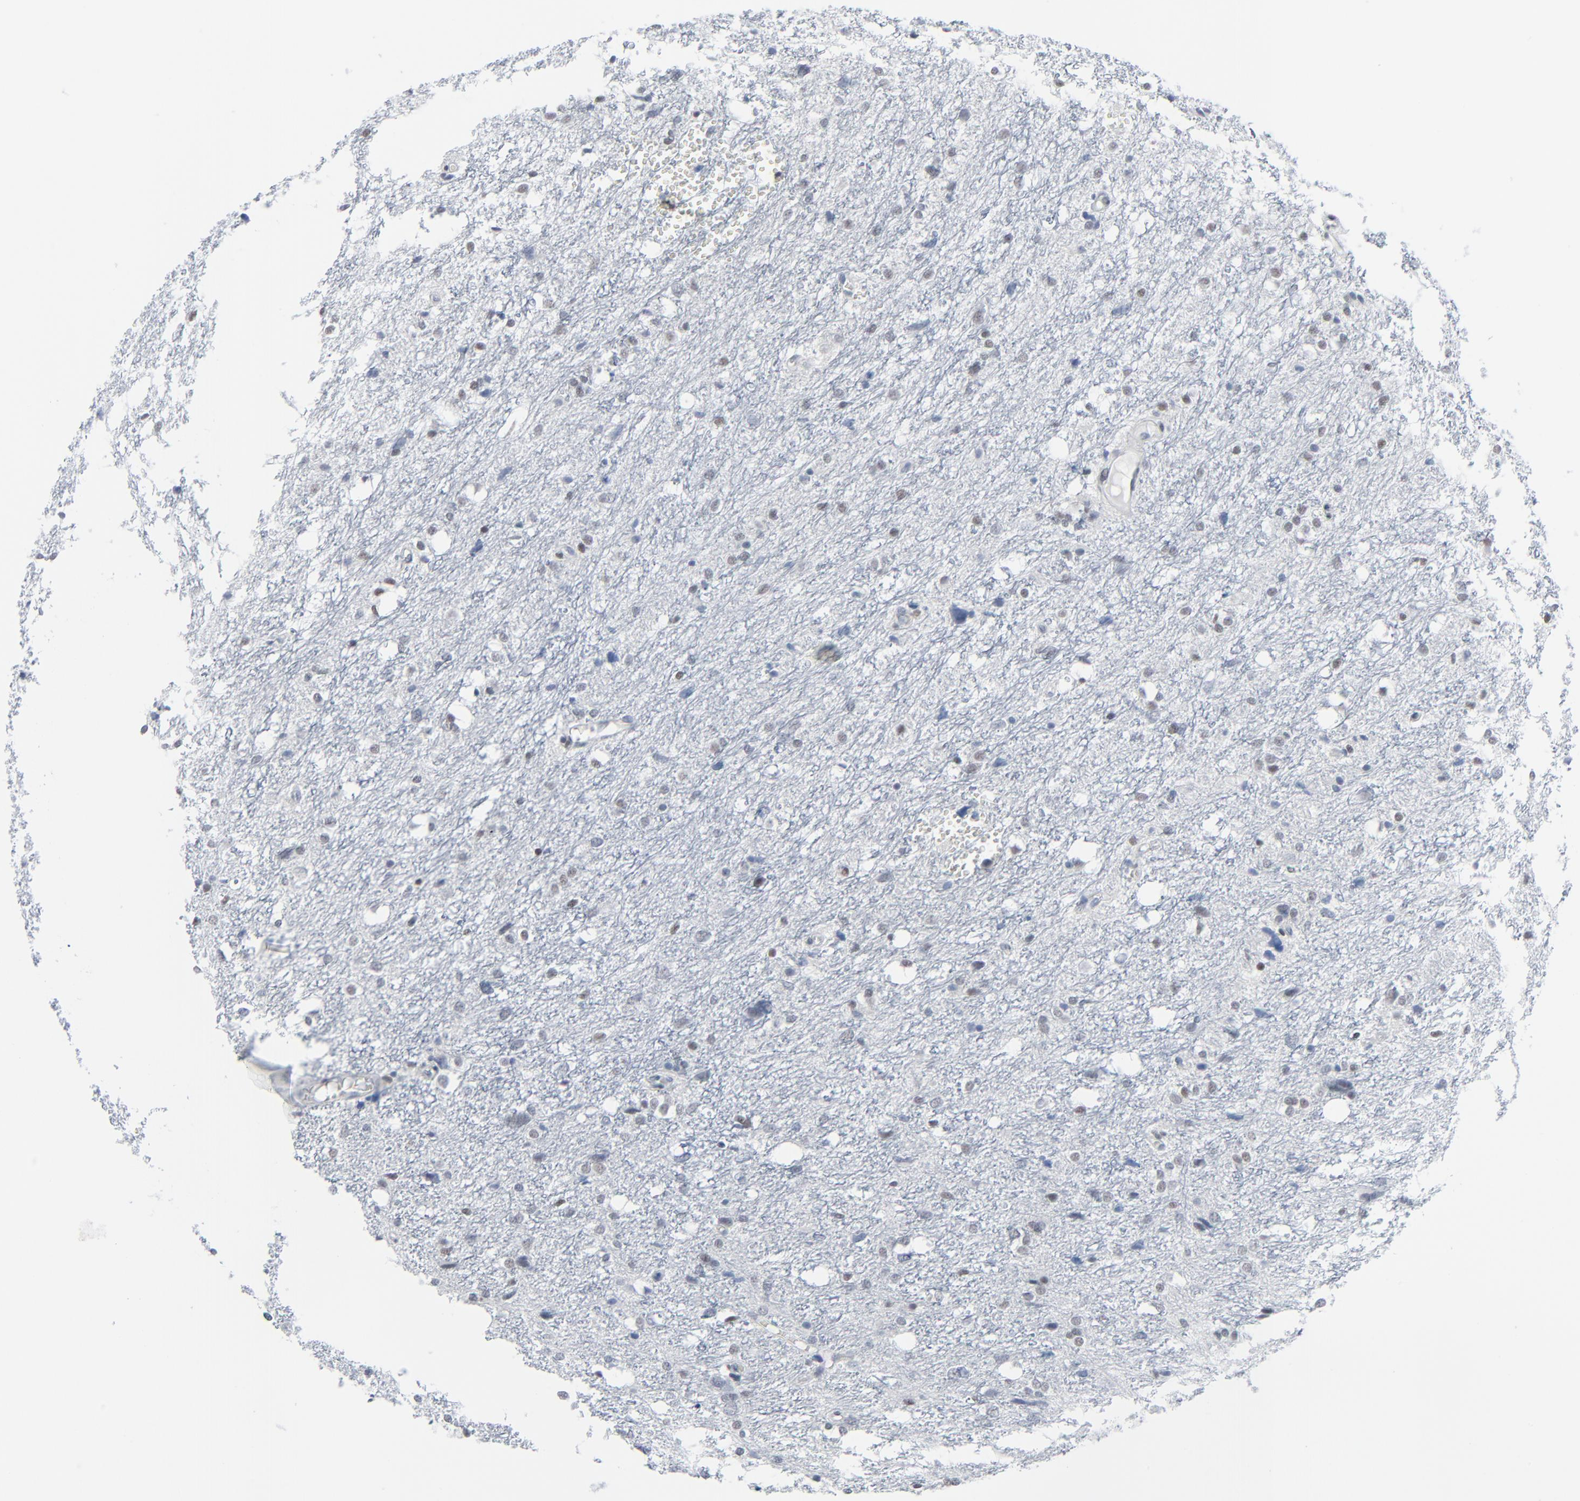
{"staining": {"intensity": "weak", "quantity": "25%-75%", "location": "nuclear"}, "tissue": "glioma", "cell_type": "Tumor cells", "image_type": "cancer", "snomed": [{"axis": "morphology", "description": "Glioma, malignant, High grade"}, {"axis": "topography", "description": "Brain"}], "caption": "Protein expression analysis of human malignant glioma (high-grade) reveals weak nuclear positivity in about 25%-75% of tumor cells.", "gene": "SIRT1", "patient": {"sex": "female", "age": 59}}